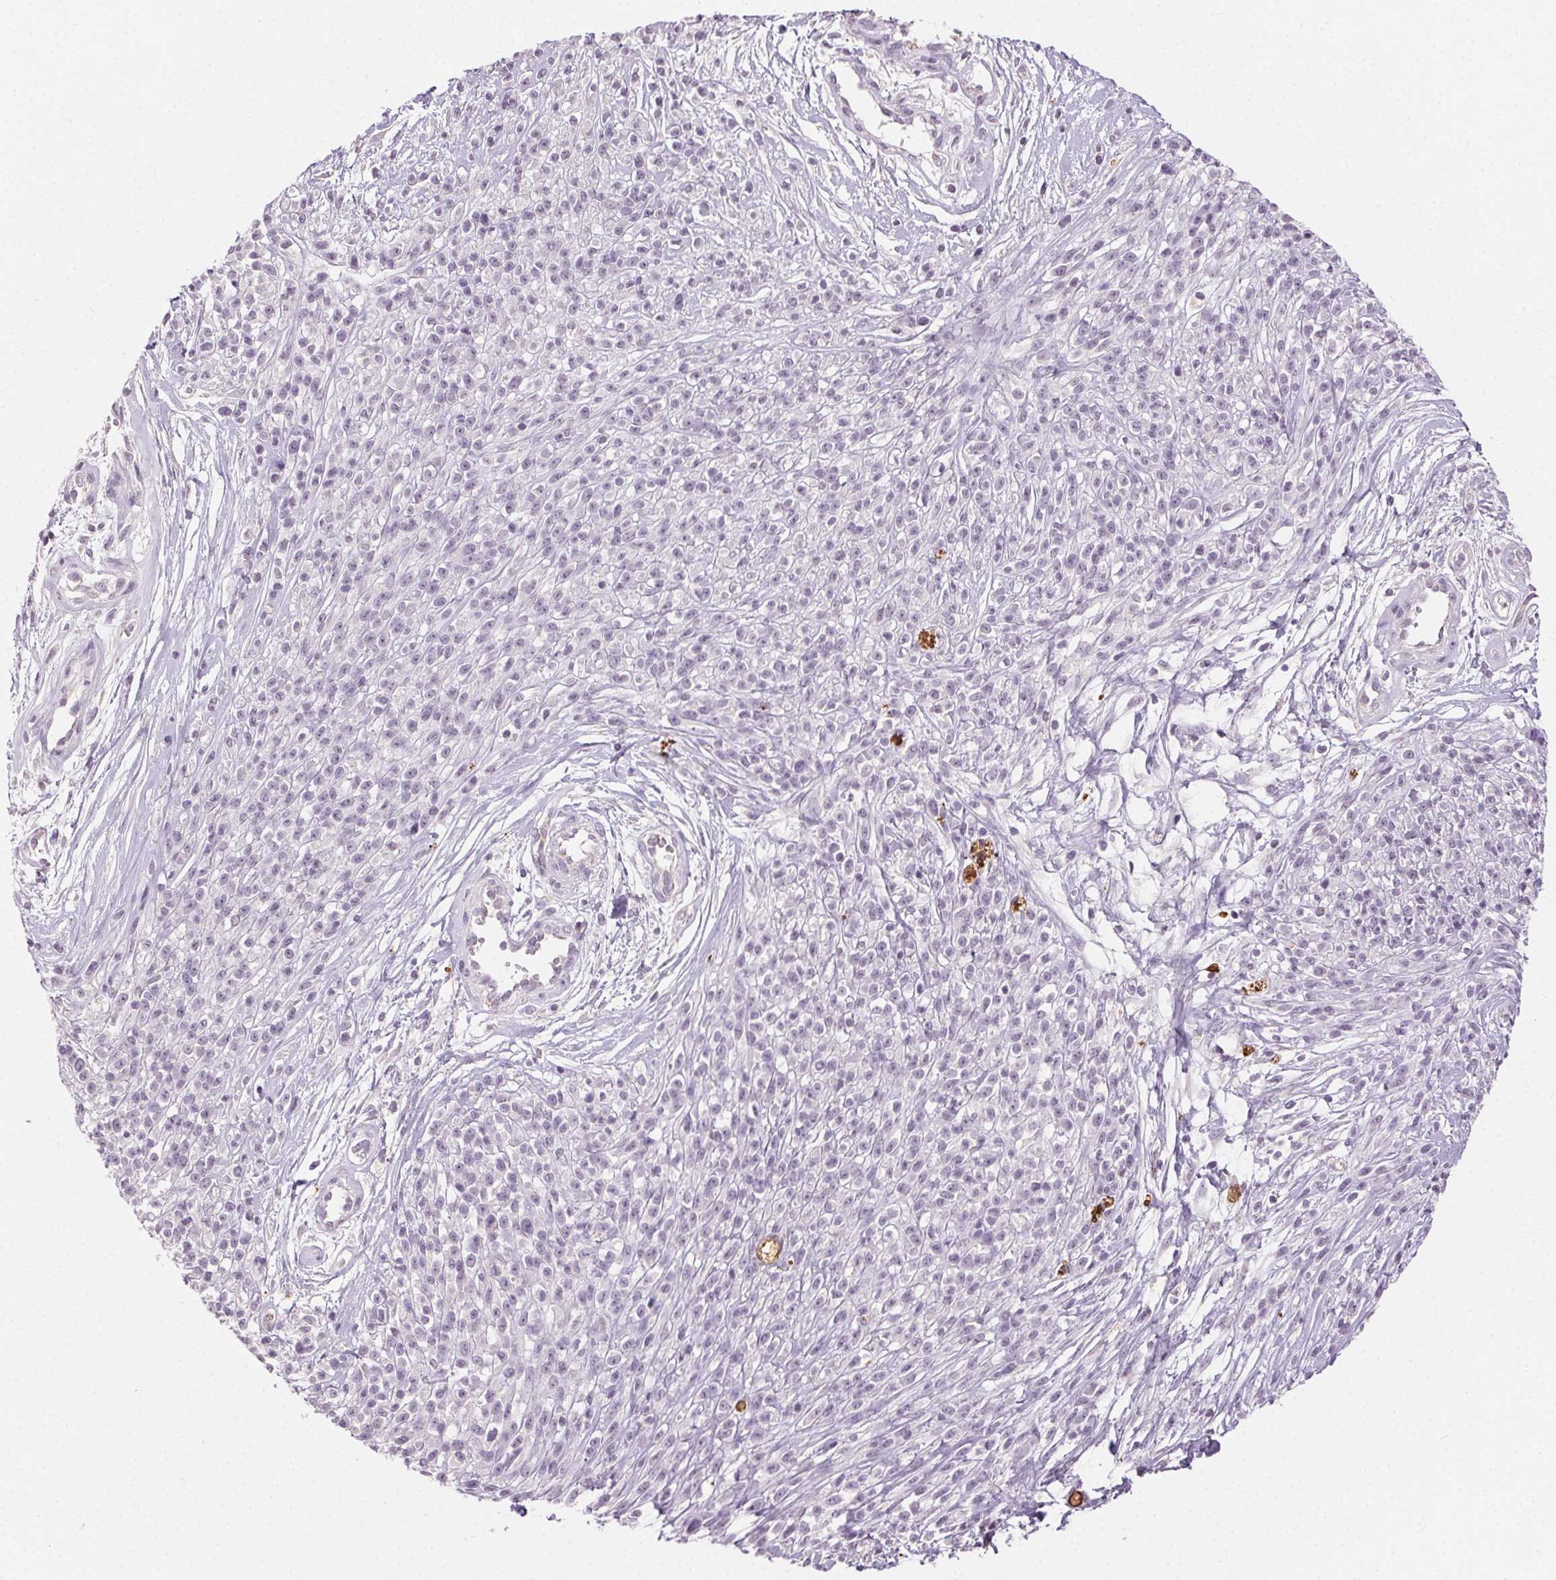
{"staining": {"intensity": "negative", "quantity": "none", "location": "none"}, "tissue": "melanoma", "cell_type": "Tumor cells", "image_type": "cancer", "snomed": [{"axis": "morphology", "description": "Malignant melanoma, NOS"}, {"axis": "topography", "description": "Skin"}, {"axis": "topography", "description": "Skin of trunk"}], "caption": "This is a micrograph of immunohistochemistry (IHC) staining of malignant melanoma, which shows no expression in tumor cells.", "gene": "CLTRN", "patient": {"sex": "male", "age": 74}}